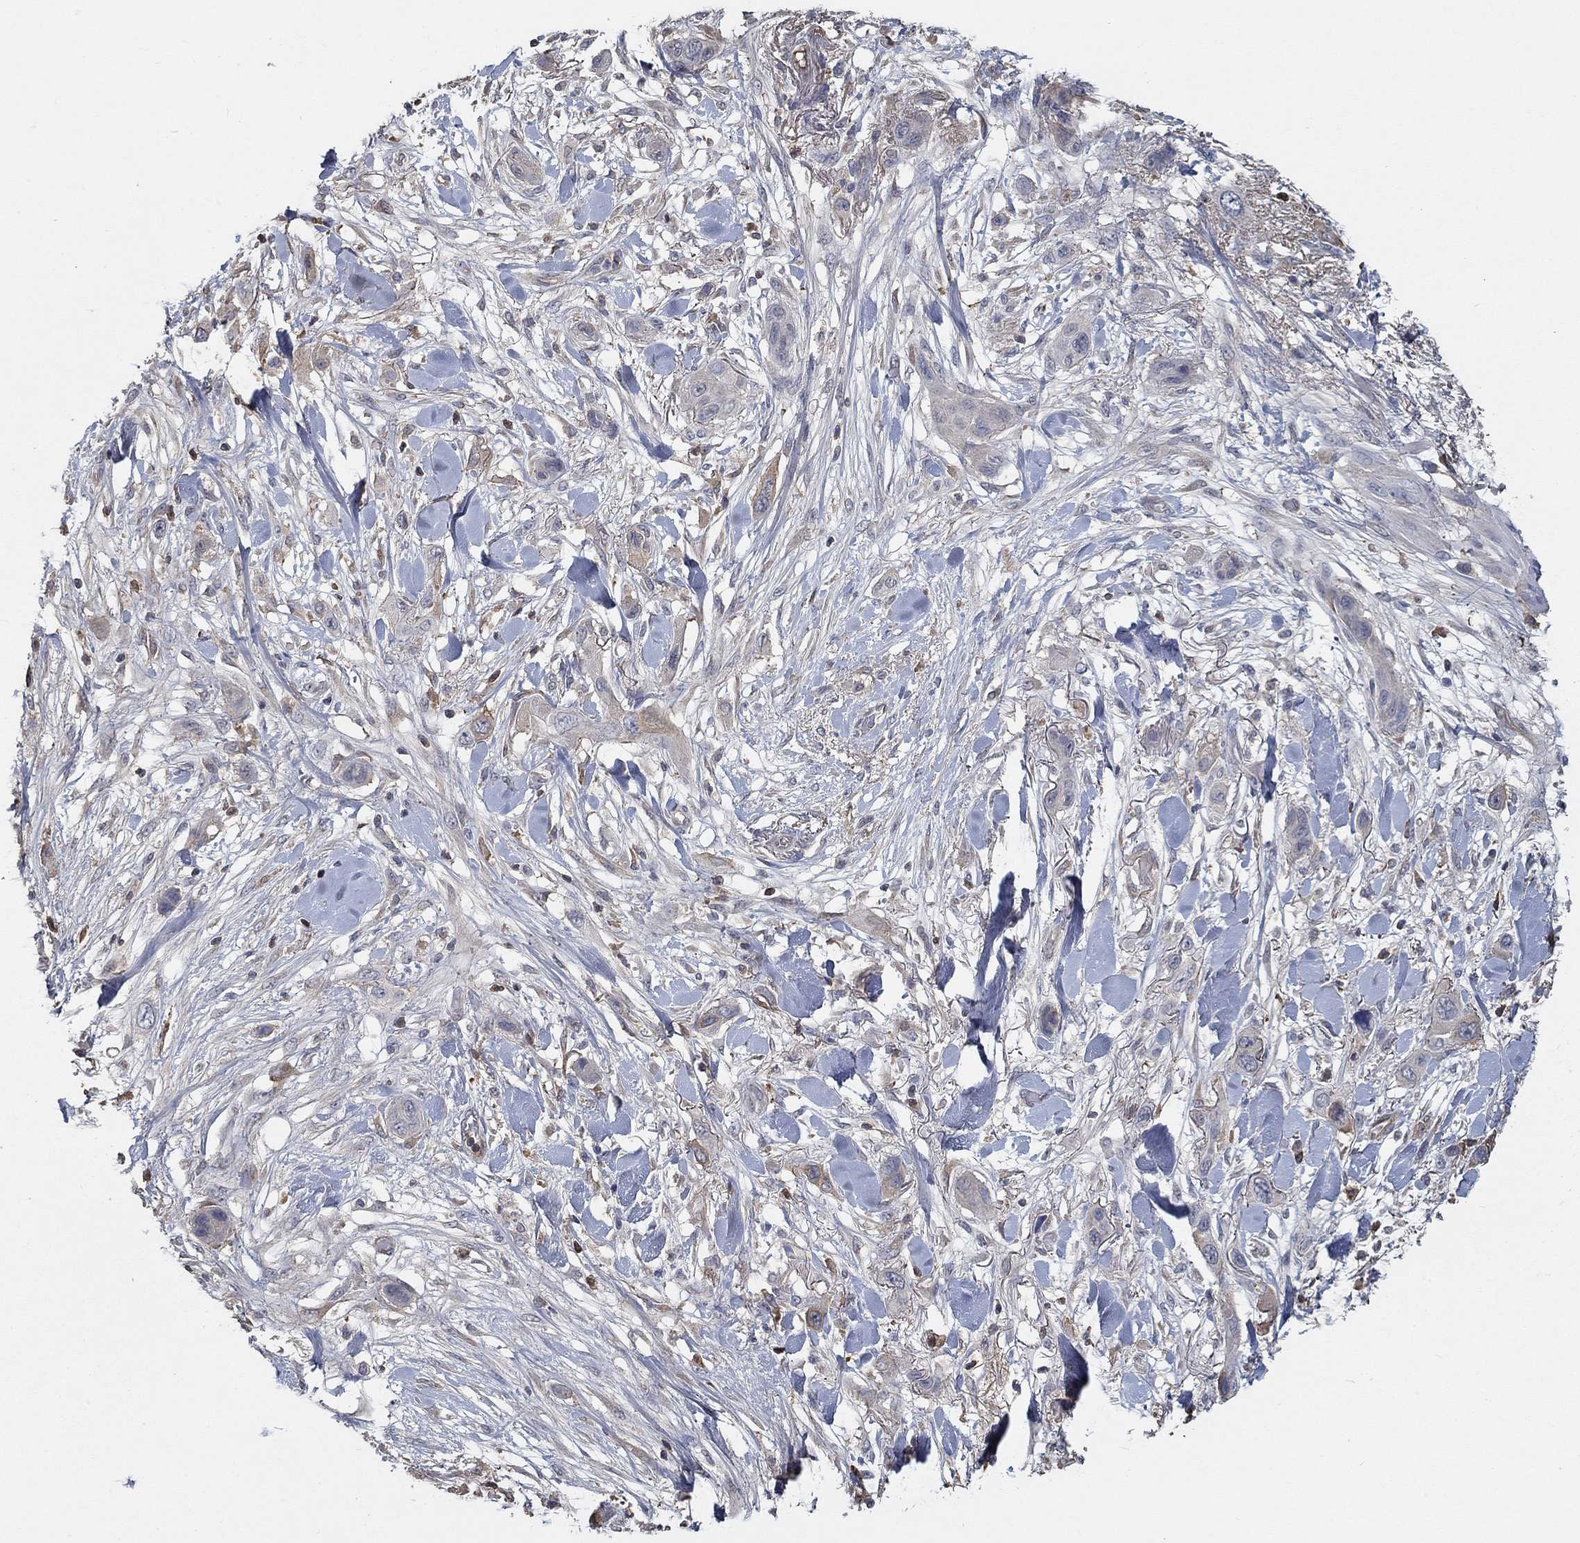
{"staining": {"intensity": "negative", "quantity": "none", "location": "none"}, "tissue": "skin cancer", "cell_type": "Tumor cells", "image_type": "cancer", "snomed": [{"axis": "morphology", "description": "Squamous cell carcinoma, NOS"}, {"axis": "topography", "description": "Skin"}], "caption": "High magnification brightfield microscopy of skin cancer (squamous cell carcinoma) stained with DAB (3,3'-diaminobenzidine) (brown) and counterstained with hematoxylin (blue): tumor cells show no significant staining.", "gene": "IL10", "patient": {"sex": "male", "age": 79}}